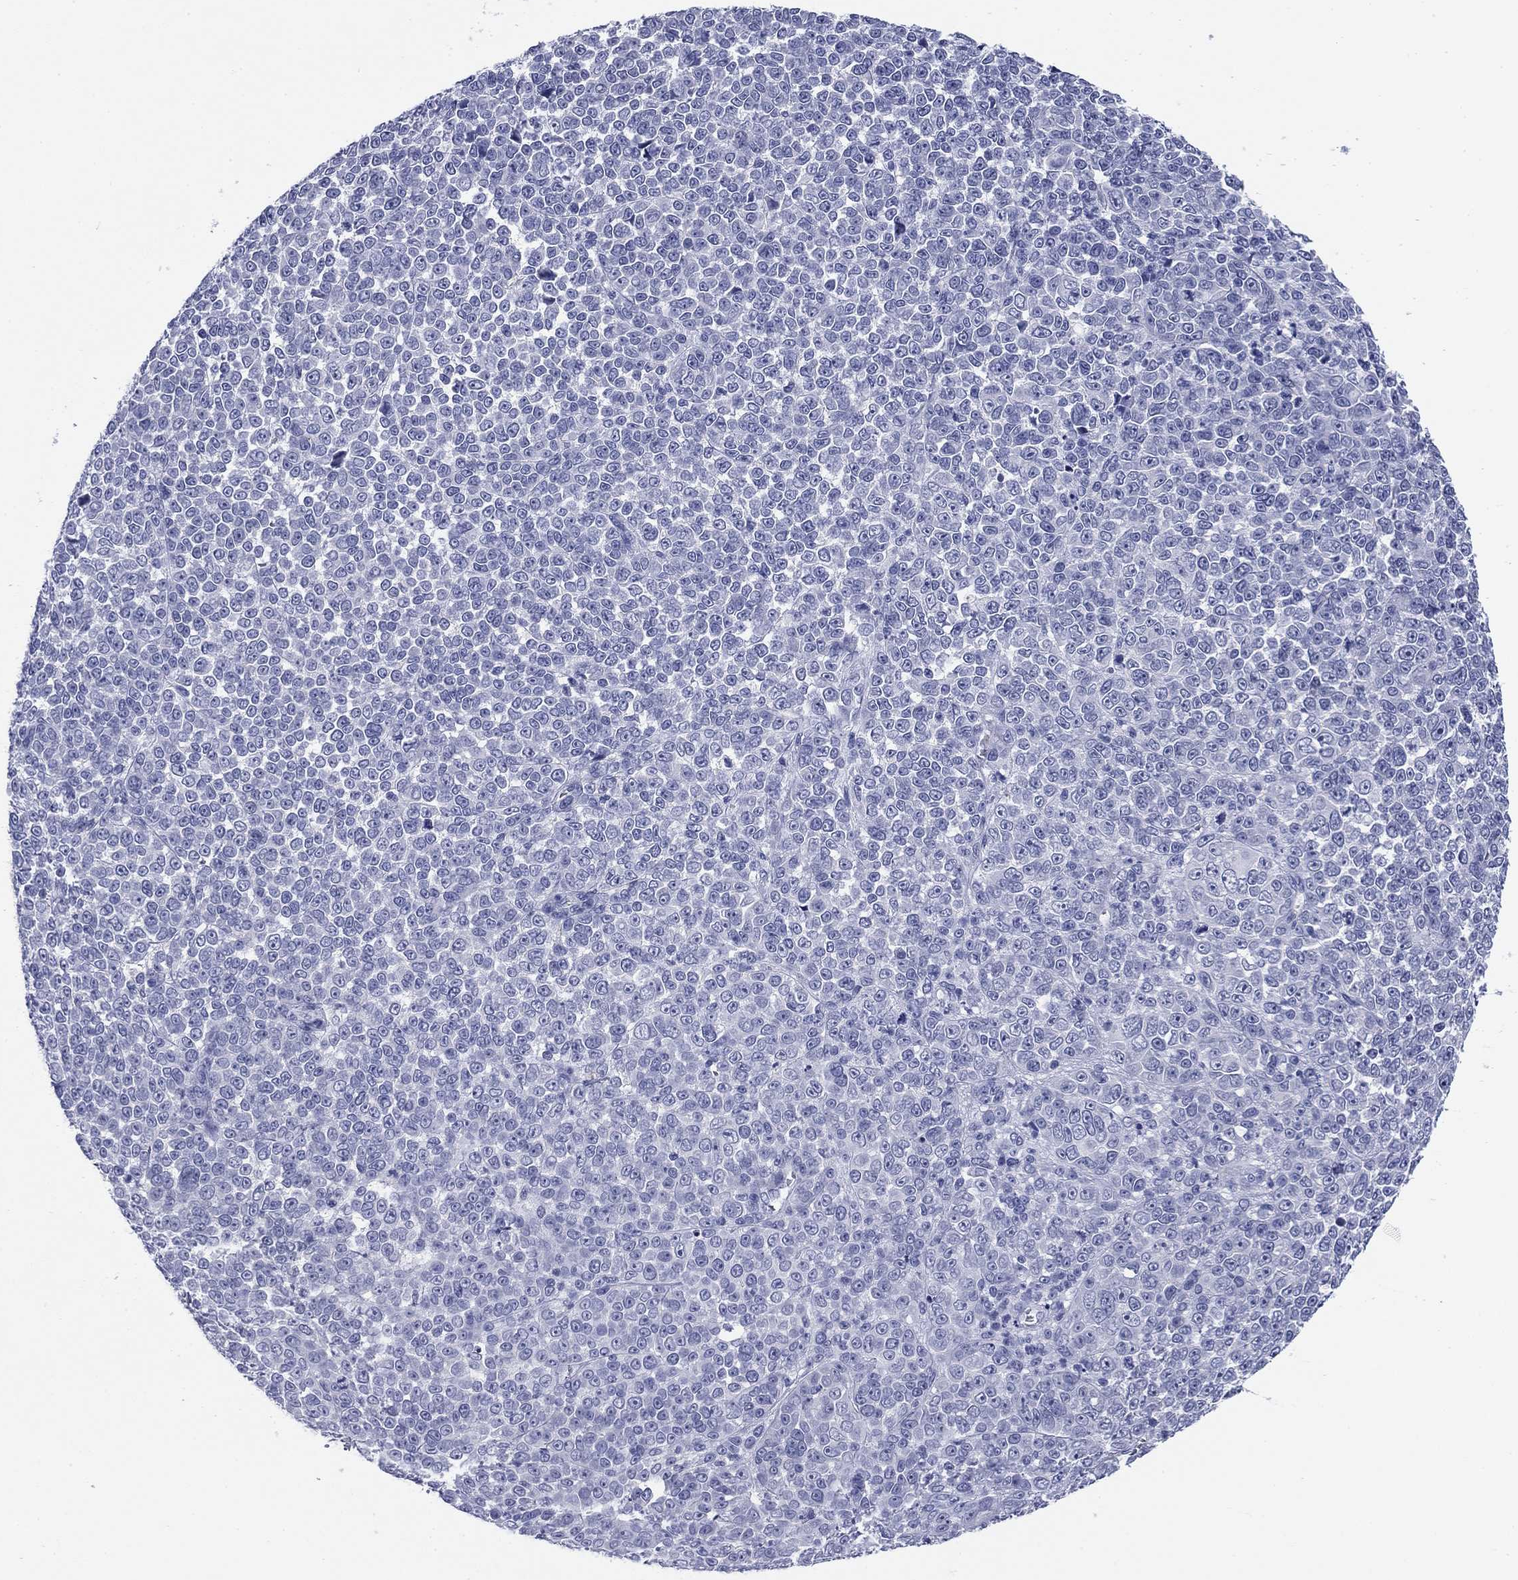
{"staining": {"intensity": "negative", "quantity": "none", "location": "none"}, "tissue": "melanoma", "cell_type": "Tumor cells", "image_type": "cancer", "snomed": [{"axis": "morphology", "description": "Malignant melanoma, NOS"}, {"axis": "topography", "description": "Skin"}], "caption": "This image is of malignant melanoma stained with immunohistochemistry to label a protein in brown with the nuclei are counter-stained blue. There is no staining in tumor cells.", "gene": "KCNH1", "patient": {"sex": "female", "age": 95}}